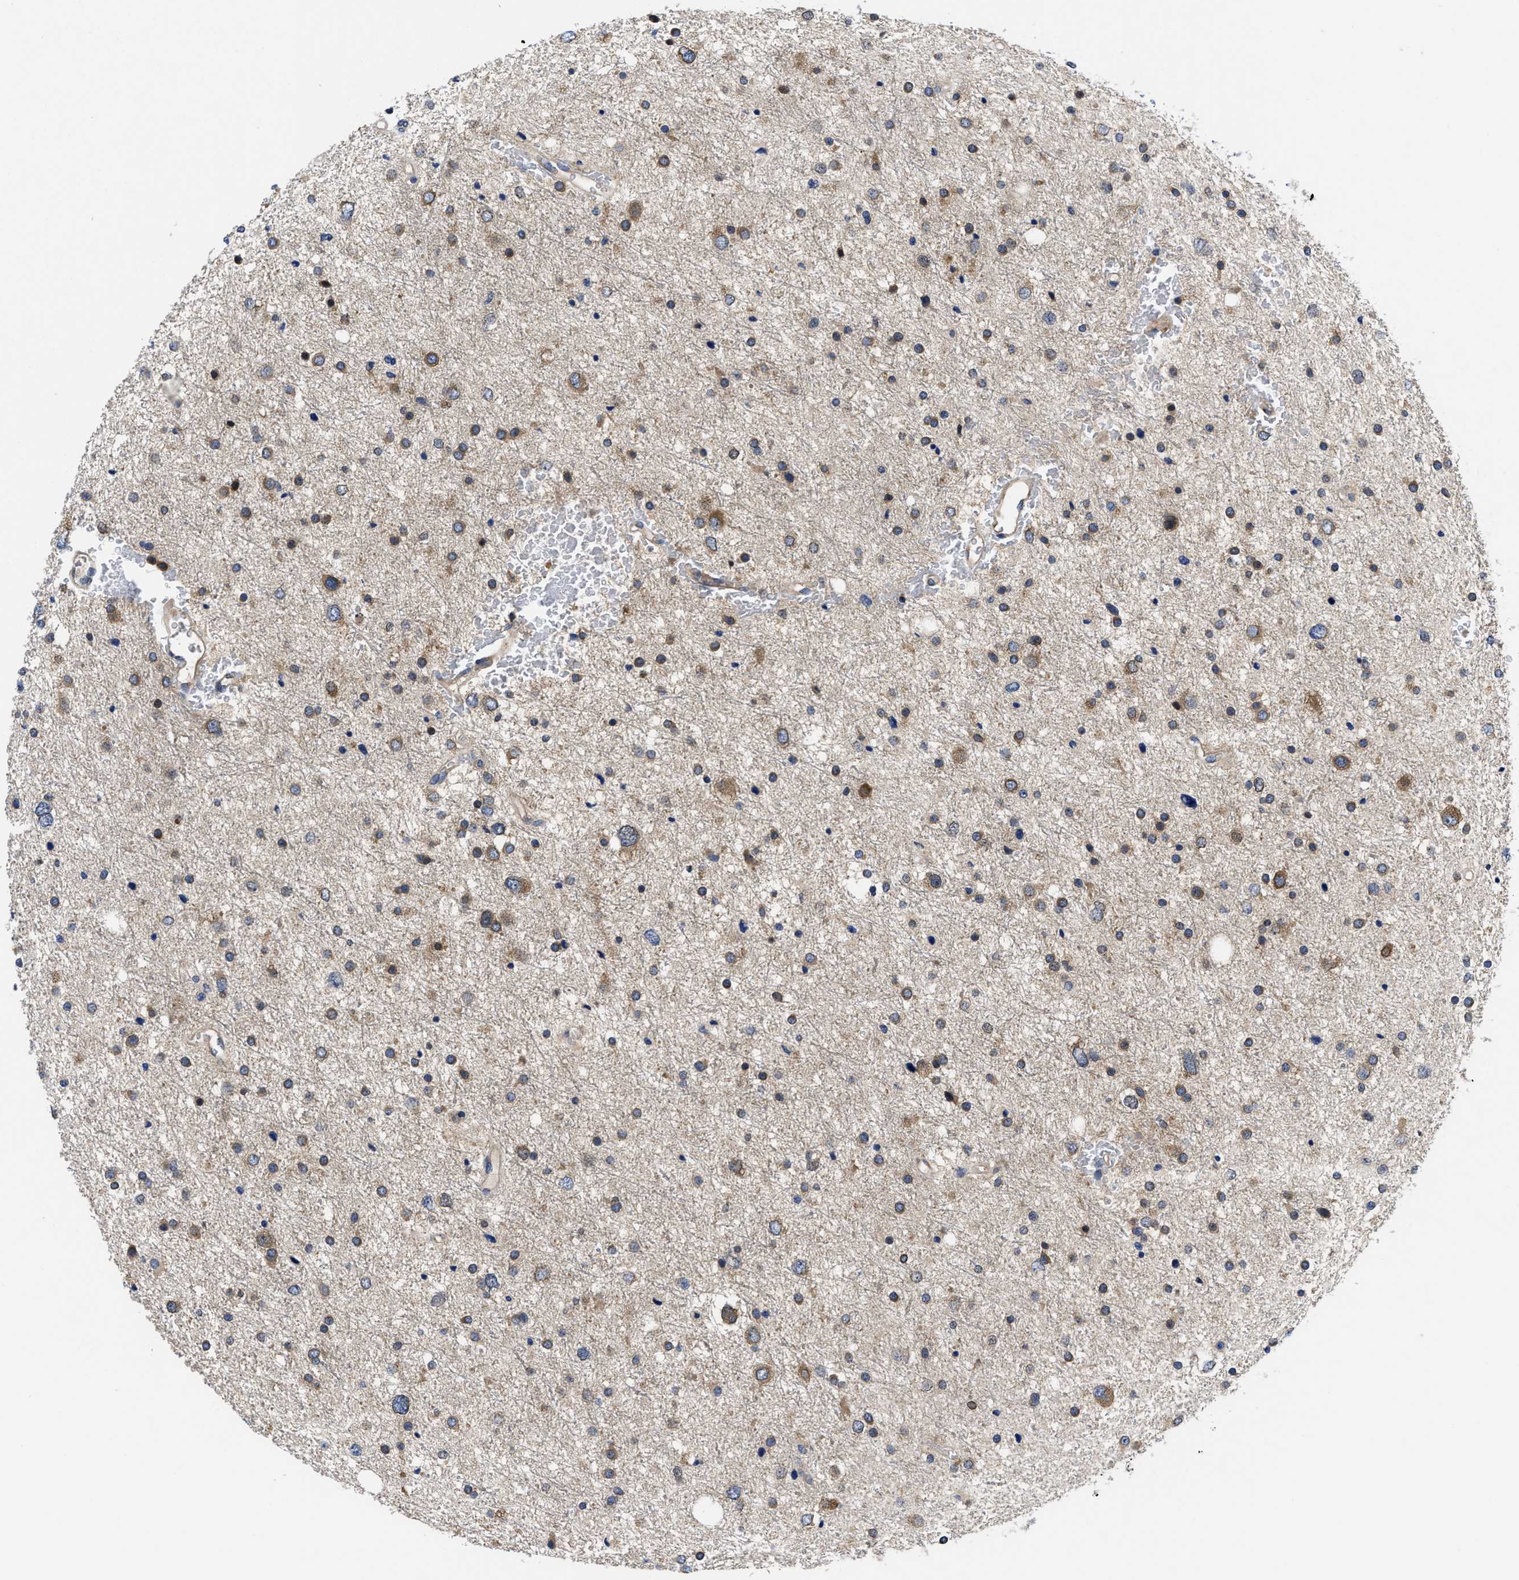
{"staining": {"intensity": "moderate", "quantity": ">75%", "location": "cytoplasmic/membranous"}, "tissue": "glioma", "cell_type": "Tumor cells", "image_type": "cancer", "snomed": [{"axis": "morphology", "description": "Glioma, malignant, Low grade"}, {"axis": "topography", "description": "Brain"}], "caption": "An image showing moderate cytoplasmic/membranous positivity in about >75% of tumor cells in glioma, as visualized by brown immunohistochemical staining.", "gene": "YARS1", "patient": {"sex": "female", "age": 37}}